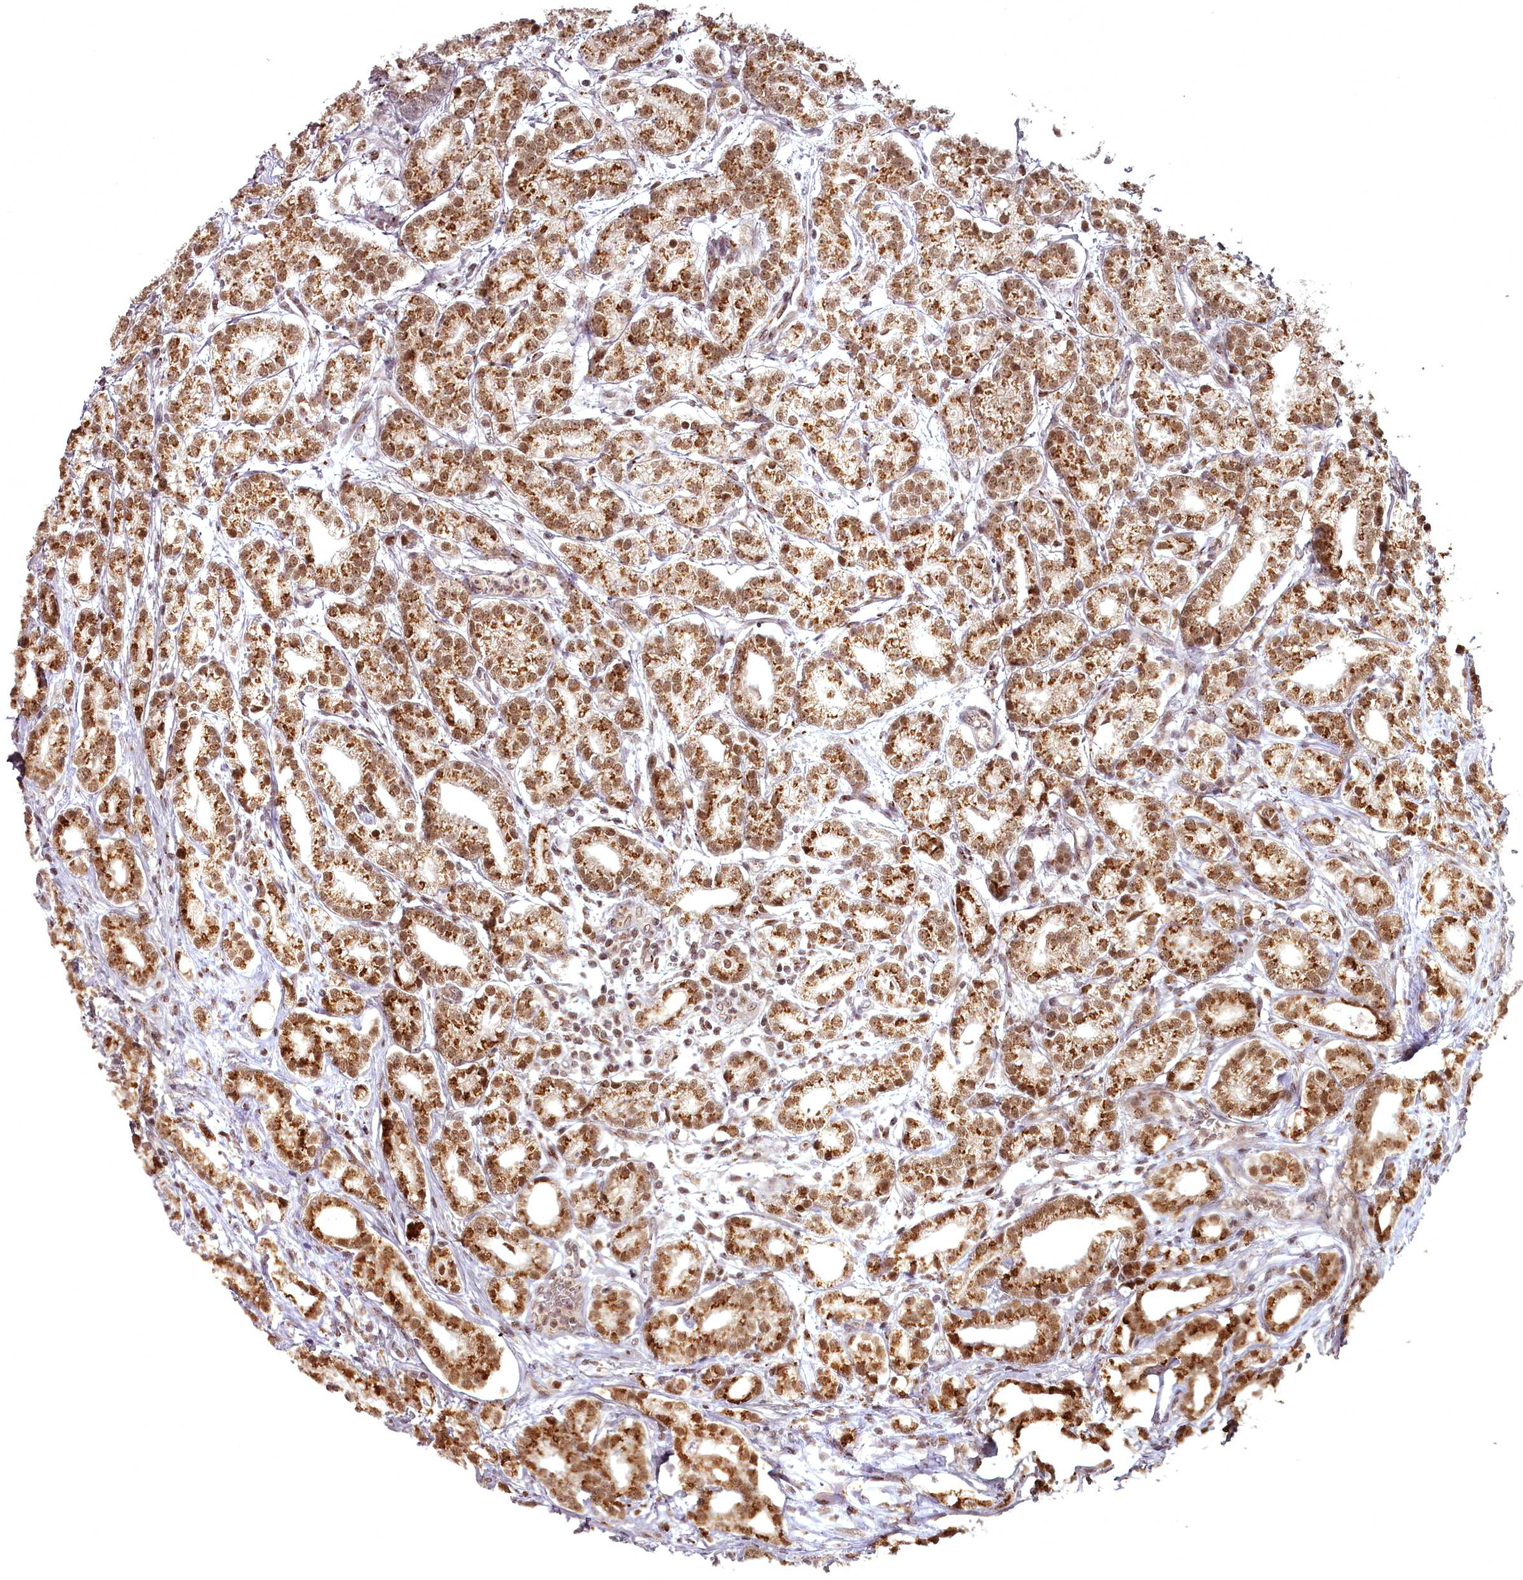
{"staining": {"intensity": "moderate", "quantity": ">75%", "location": "cytoplasmic/membranous,nuclear"}, "tissue": "prostate cancer", "cell_type": "Tumor cells", "image_type": "cancer", "snomed": [{"axis": "morphology", "description": "Adenocarcinoma, High grade"}, {"axis": "topography", "description": "Prostate"}], "caption": "DAB immunohistochemical staining of human prostate cancer reveals moderate cytoplasmic/membranous and nuclear protein staining in approximately >75% of tumor cells.", "gene": "CEP83", "patient": {"sex": "male", "age": 69}}